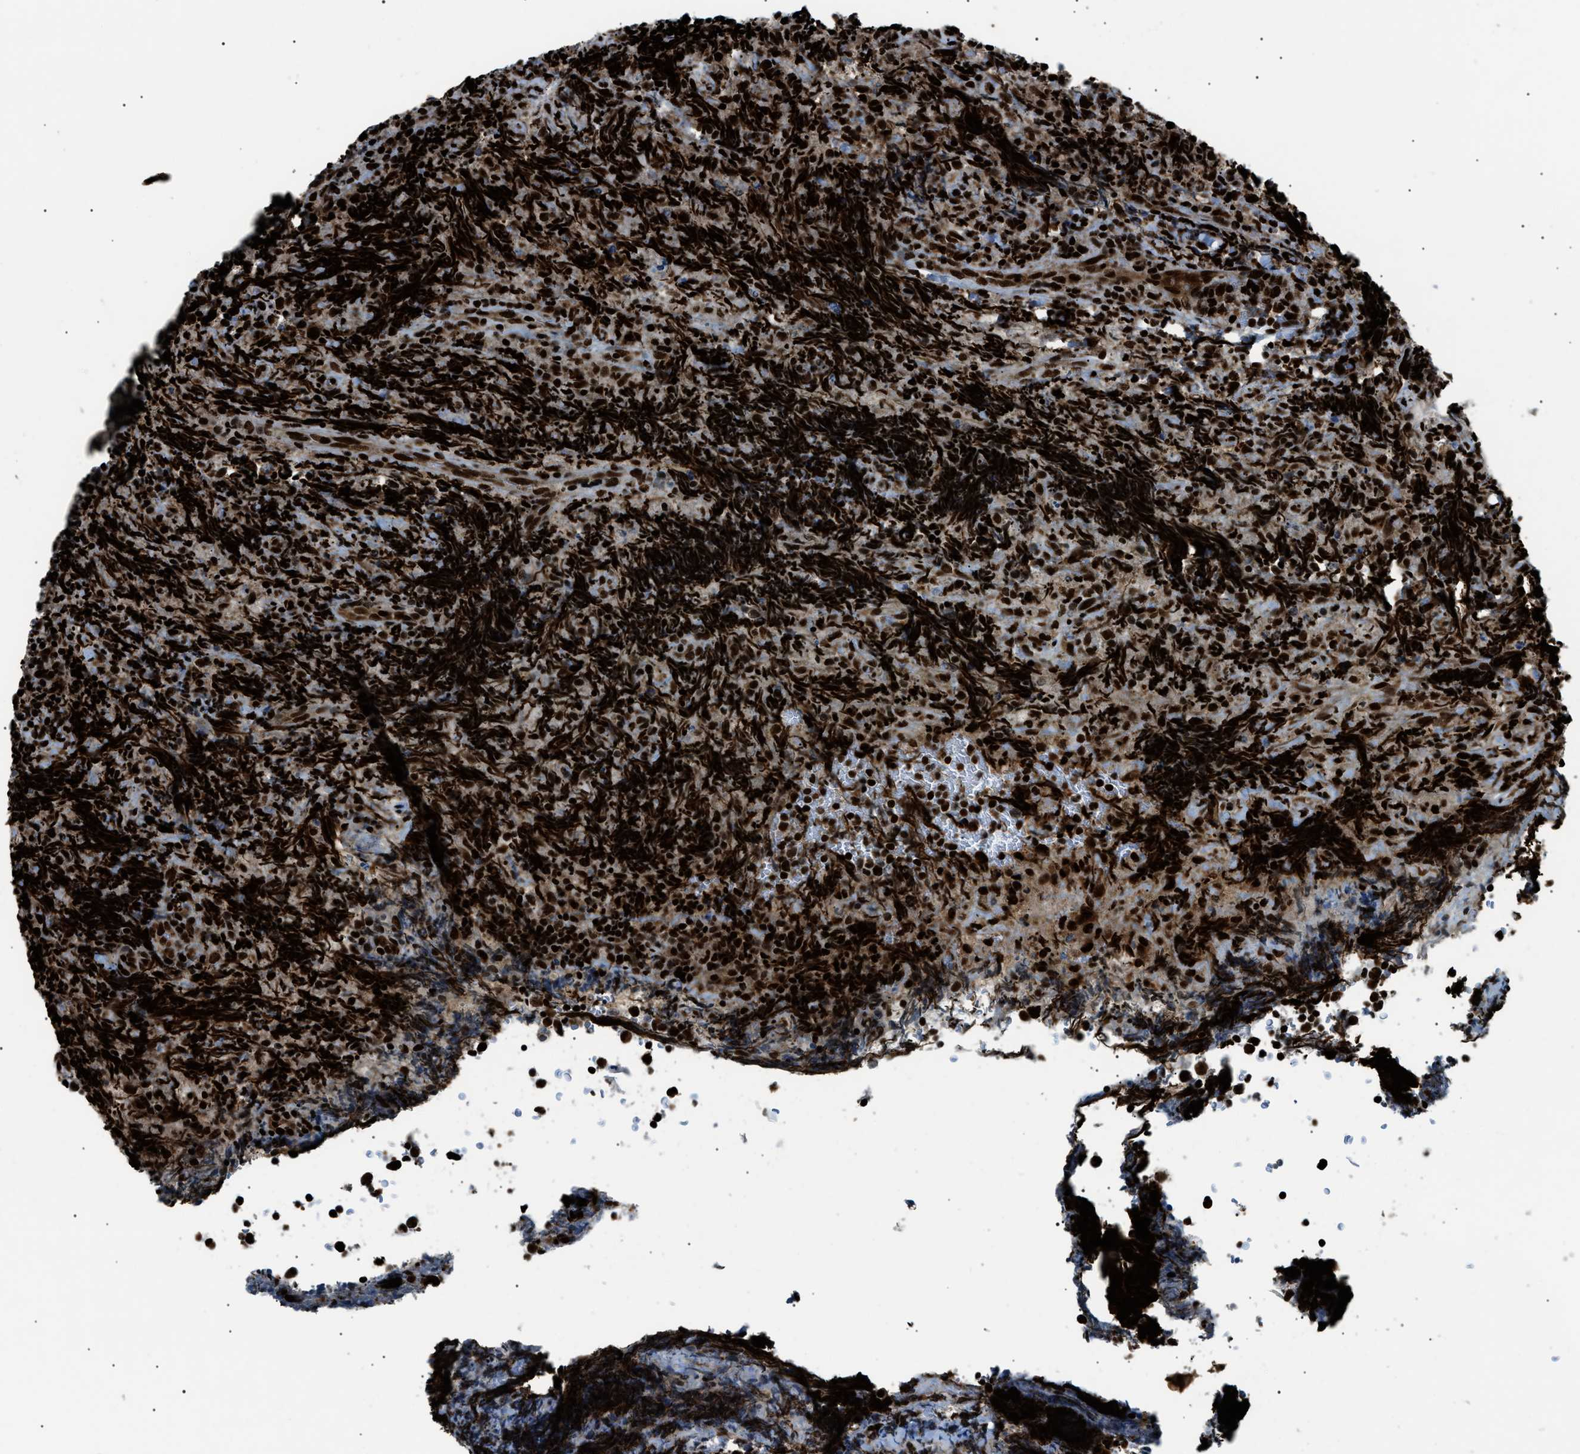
{"staining": {"intensity": "strong", "quantity": ">75%", "location": "nuclear"}, "tissue": "lymphoma", "cell_type": "Tumor cells", "image_type": "cancer", "snomed": [{"axis": "morphology", "description": "Malignant lymphoma, non-Hodgkin's type, High grade"}, {"axis": "topography", "description": "Tonsil"}], "caption": "DAB (3,3'-diaminobenzidine) immunohistochemical staining of human high-grade malignant lymphoma, non-Hodgkin's type shows strong nuclear protein expression in about >75% of tumor cells. (IHC, brightfield microscopy, high magnification).", "gene": "HNRNPK", "patient": {"sex": "female", "age": 36}}